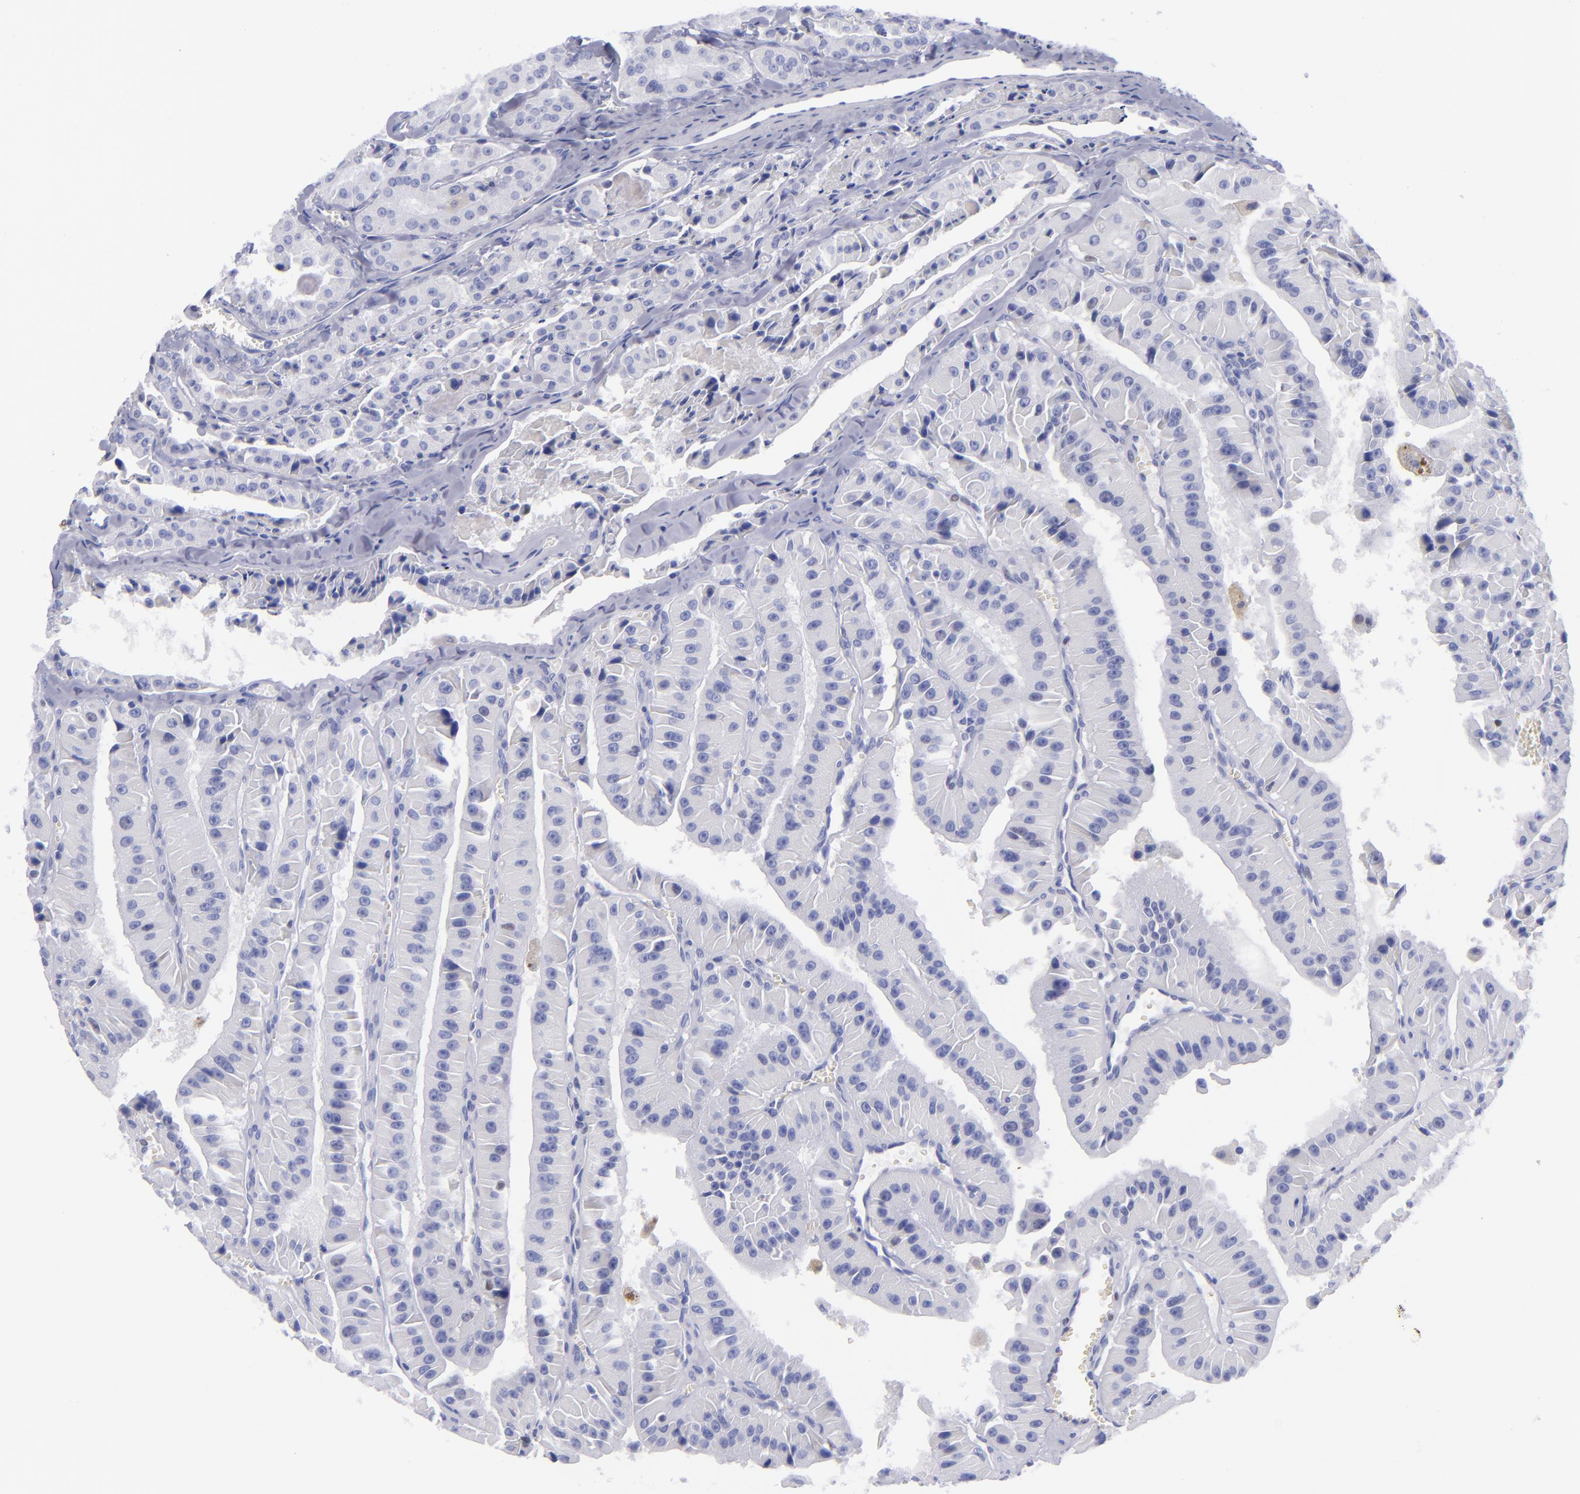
{"staining": {"intensity": "negative", "quantity": "none", "location": "none"}, "tissue": "thyroid cancer", "cell_type": "Tumor cells", "image_type": "cancer", "snomed": [{"axis": "morphology", "description": "Carcinoma, NOS"}, {"axis": "topography", "description": "Thyroid gland"}], "caption": "This is an immunohistochemistry photomicrograph of human thyroid cancer (carcinoma). There is no staining in tumor cells.", "gene": "MCM7", "patient": {"sex": "male", "age": 76}}